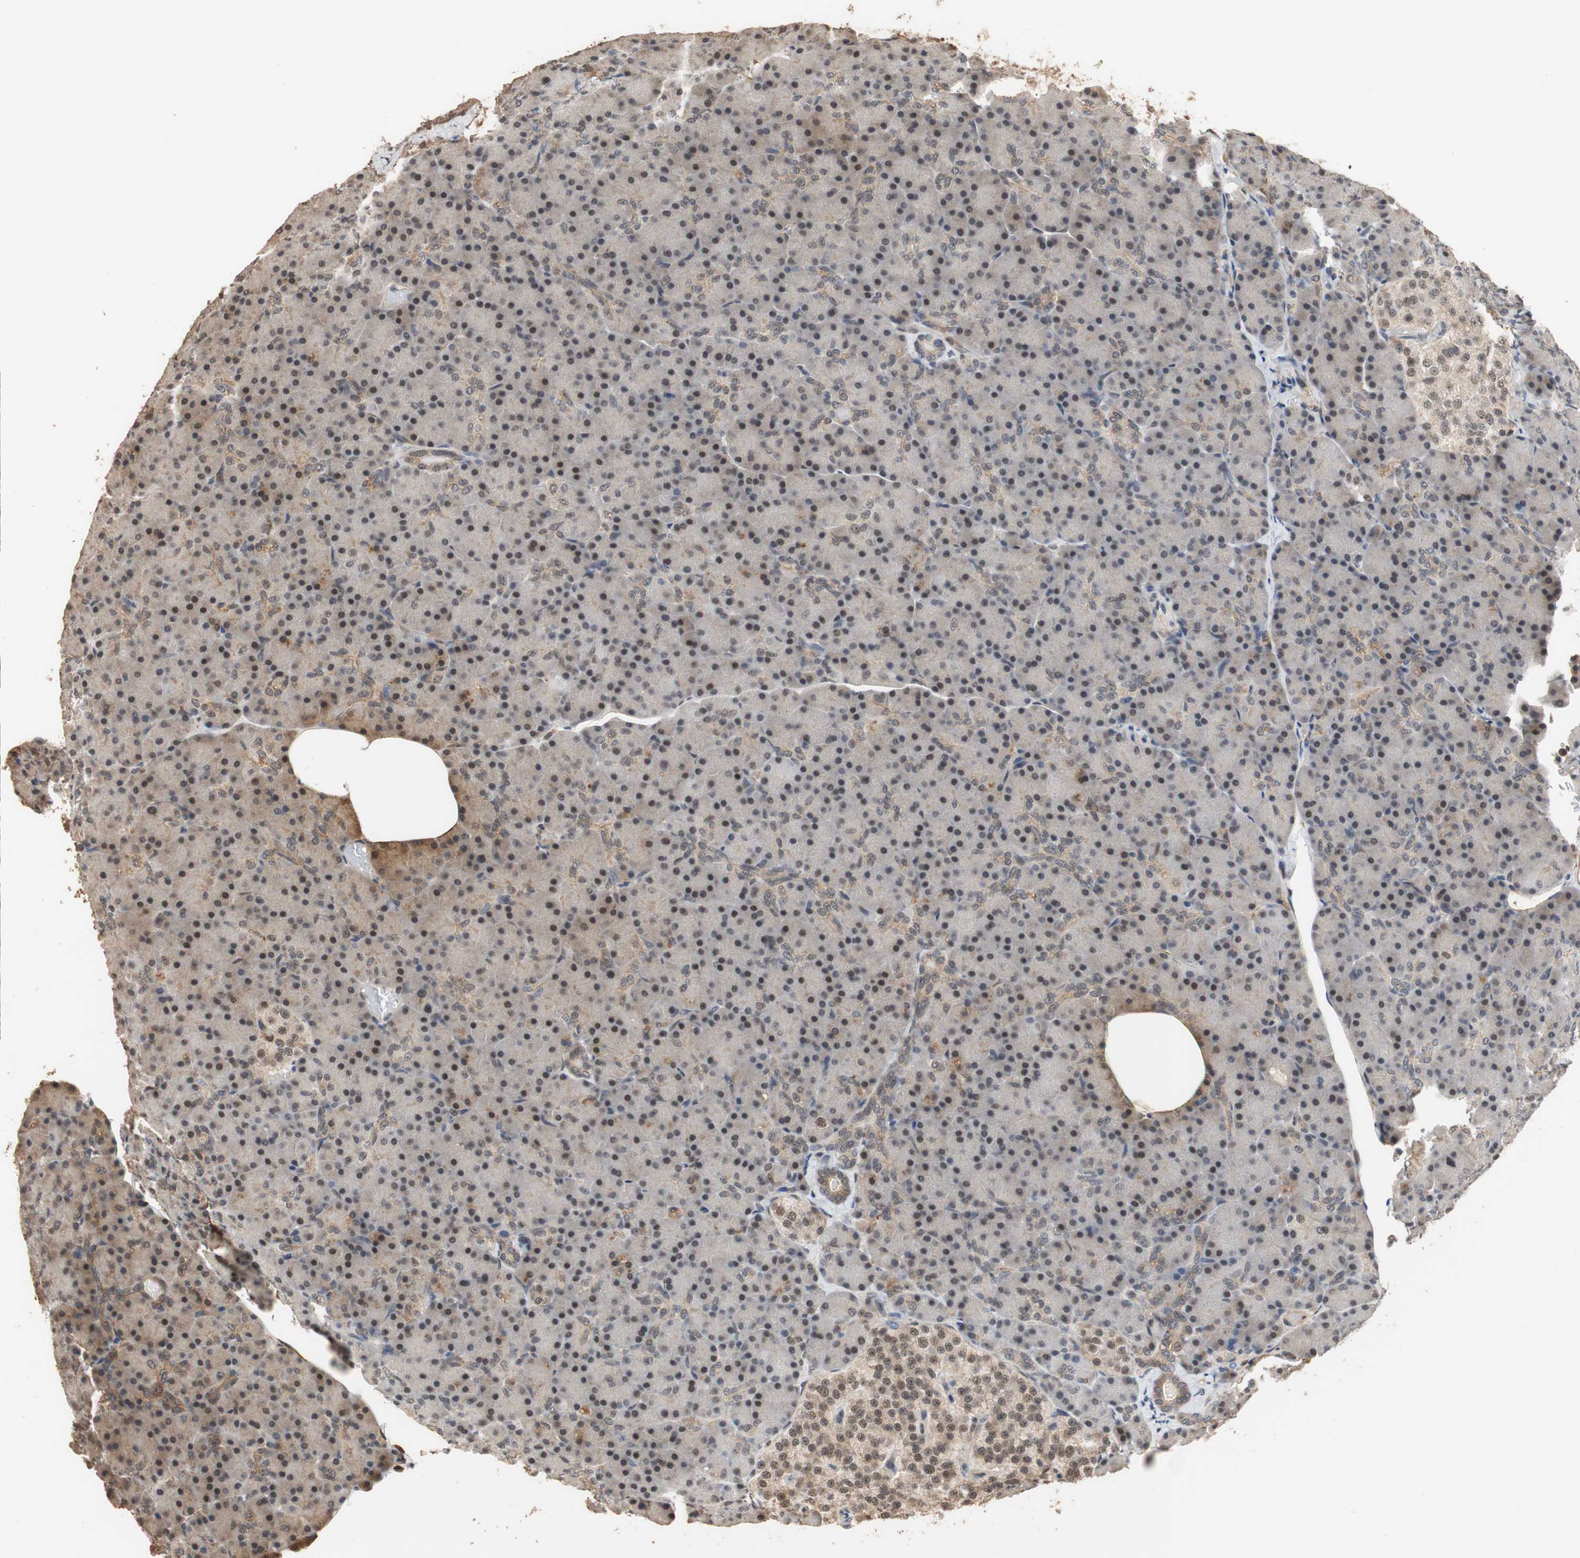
{"staining": {"intensity": "moderate", "quantity": ">75%", "location": "nuclear"}, "tissue": "pancreas", "cell_type": "Exocrine glandular cells", "image_type": "normal", "snomed": [{"axis": "morphology", "description": "Normal tissue, NOS"}, {"axis": "topography", "description": "Pancreas"}], "caption": "Immunohistochemical staining of benign pancreas exhibits moderate nuclear protein positivity in approximately >75% of exocrine glandular cells.", "gene": "CDC5L", "patient": {"sex": "female", "age": 43}}